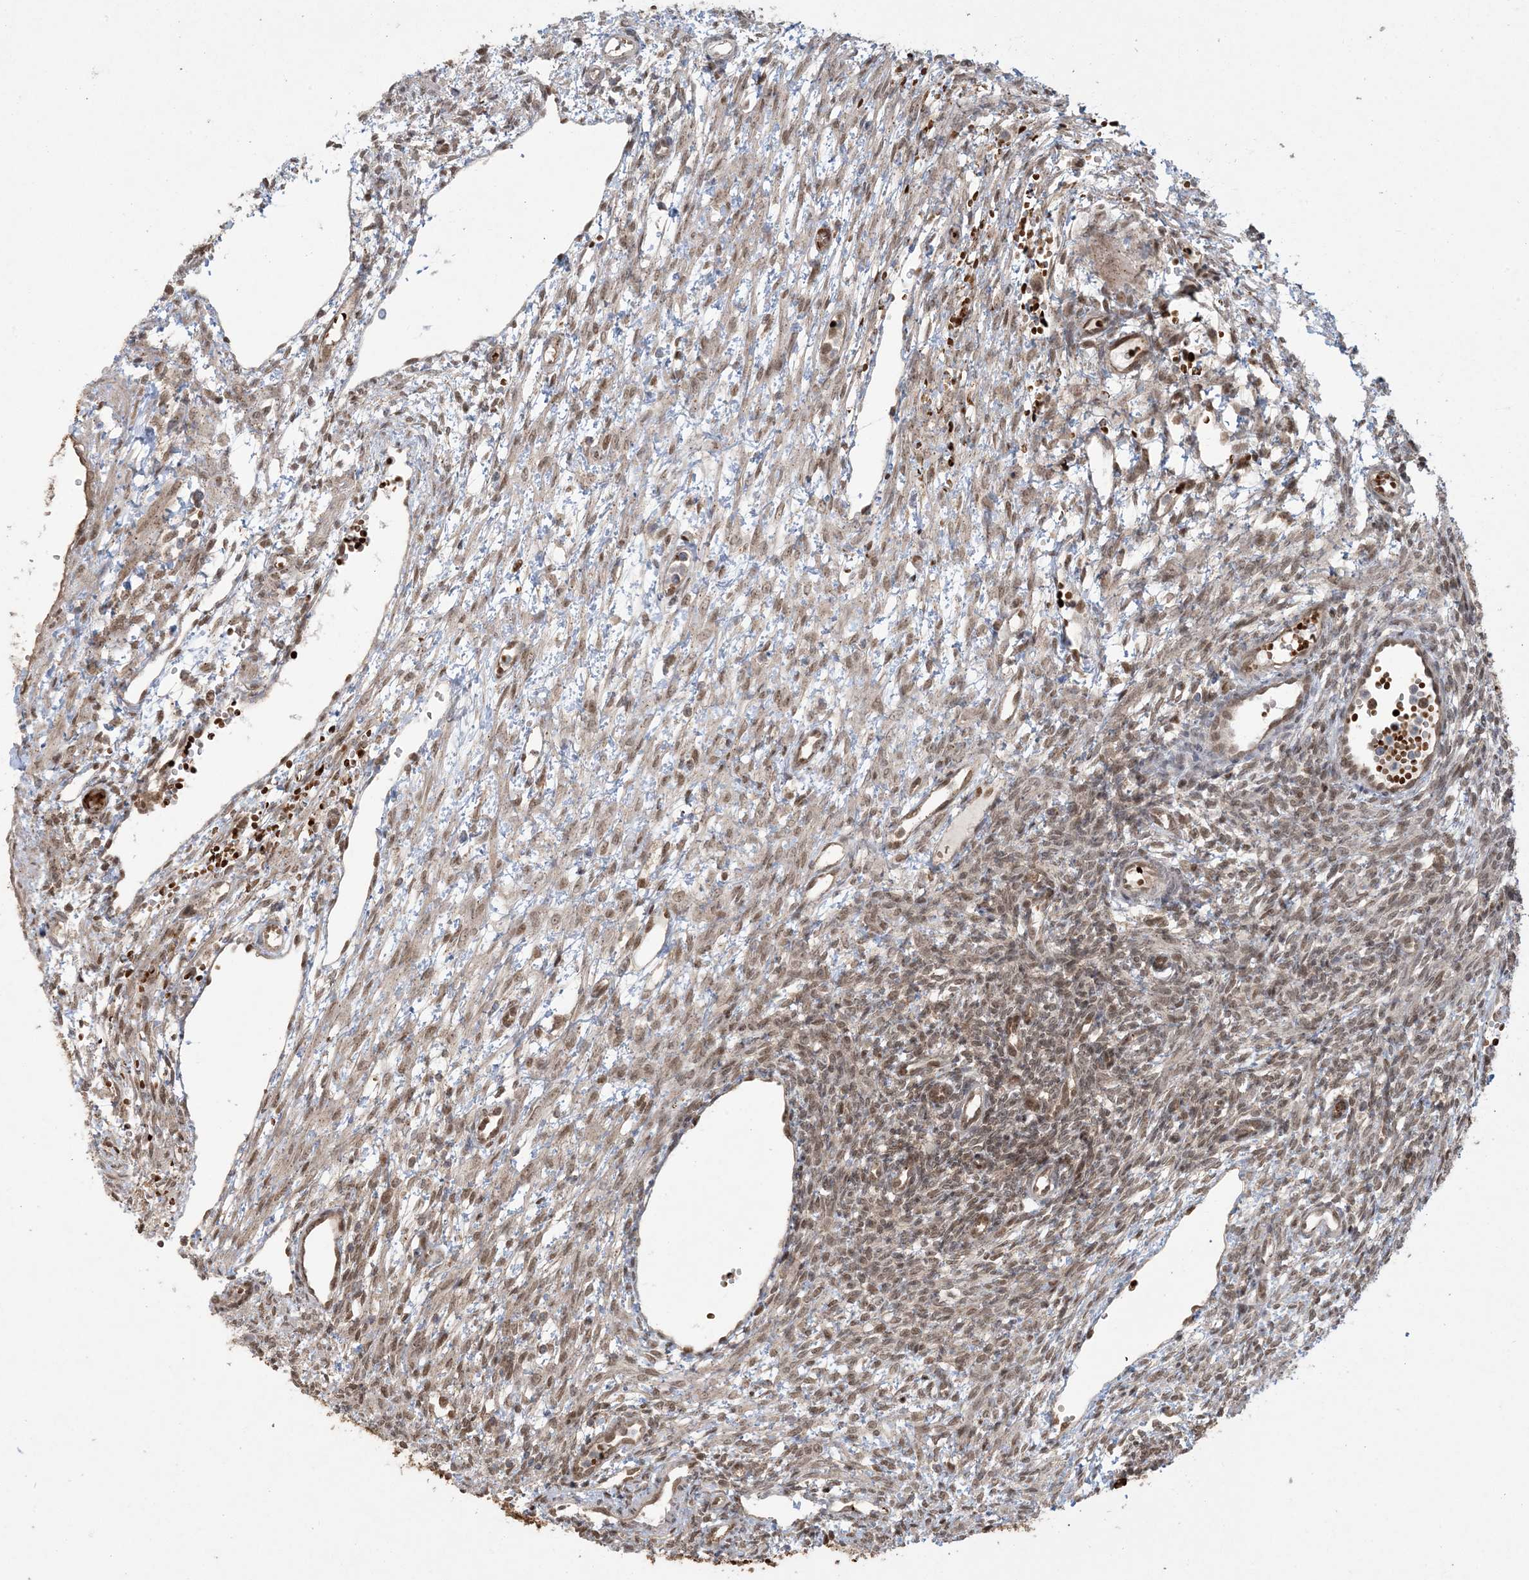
{"staining": {"intensity": "moderate", "quantity": "<25%", "location": "nuclear"}, "tissue": "ovary", "cell_type": "Ovarian stroma cells", "image_type": "normal", "snomed": [{"axis": "morphology", "description": "Normal tissue, NOS"}, {"axis": "morphology", "description": "Cyst, NOS"}, {"axis": "topography", "description": "Ovary"}], "caption": "A photomicrograph of human ovary stained for a protein displays moderate nuclear brown staining in ovarian stroma cells.", "gene": "ABCF3", "patient": {"sex": "female", "age": 33}}